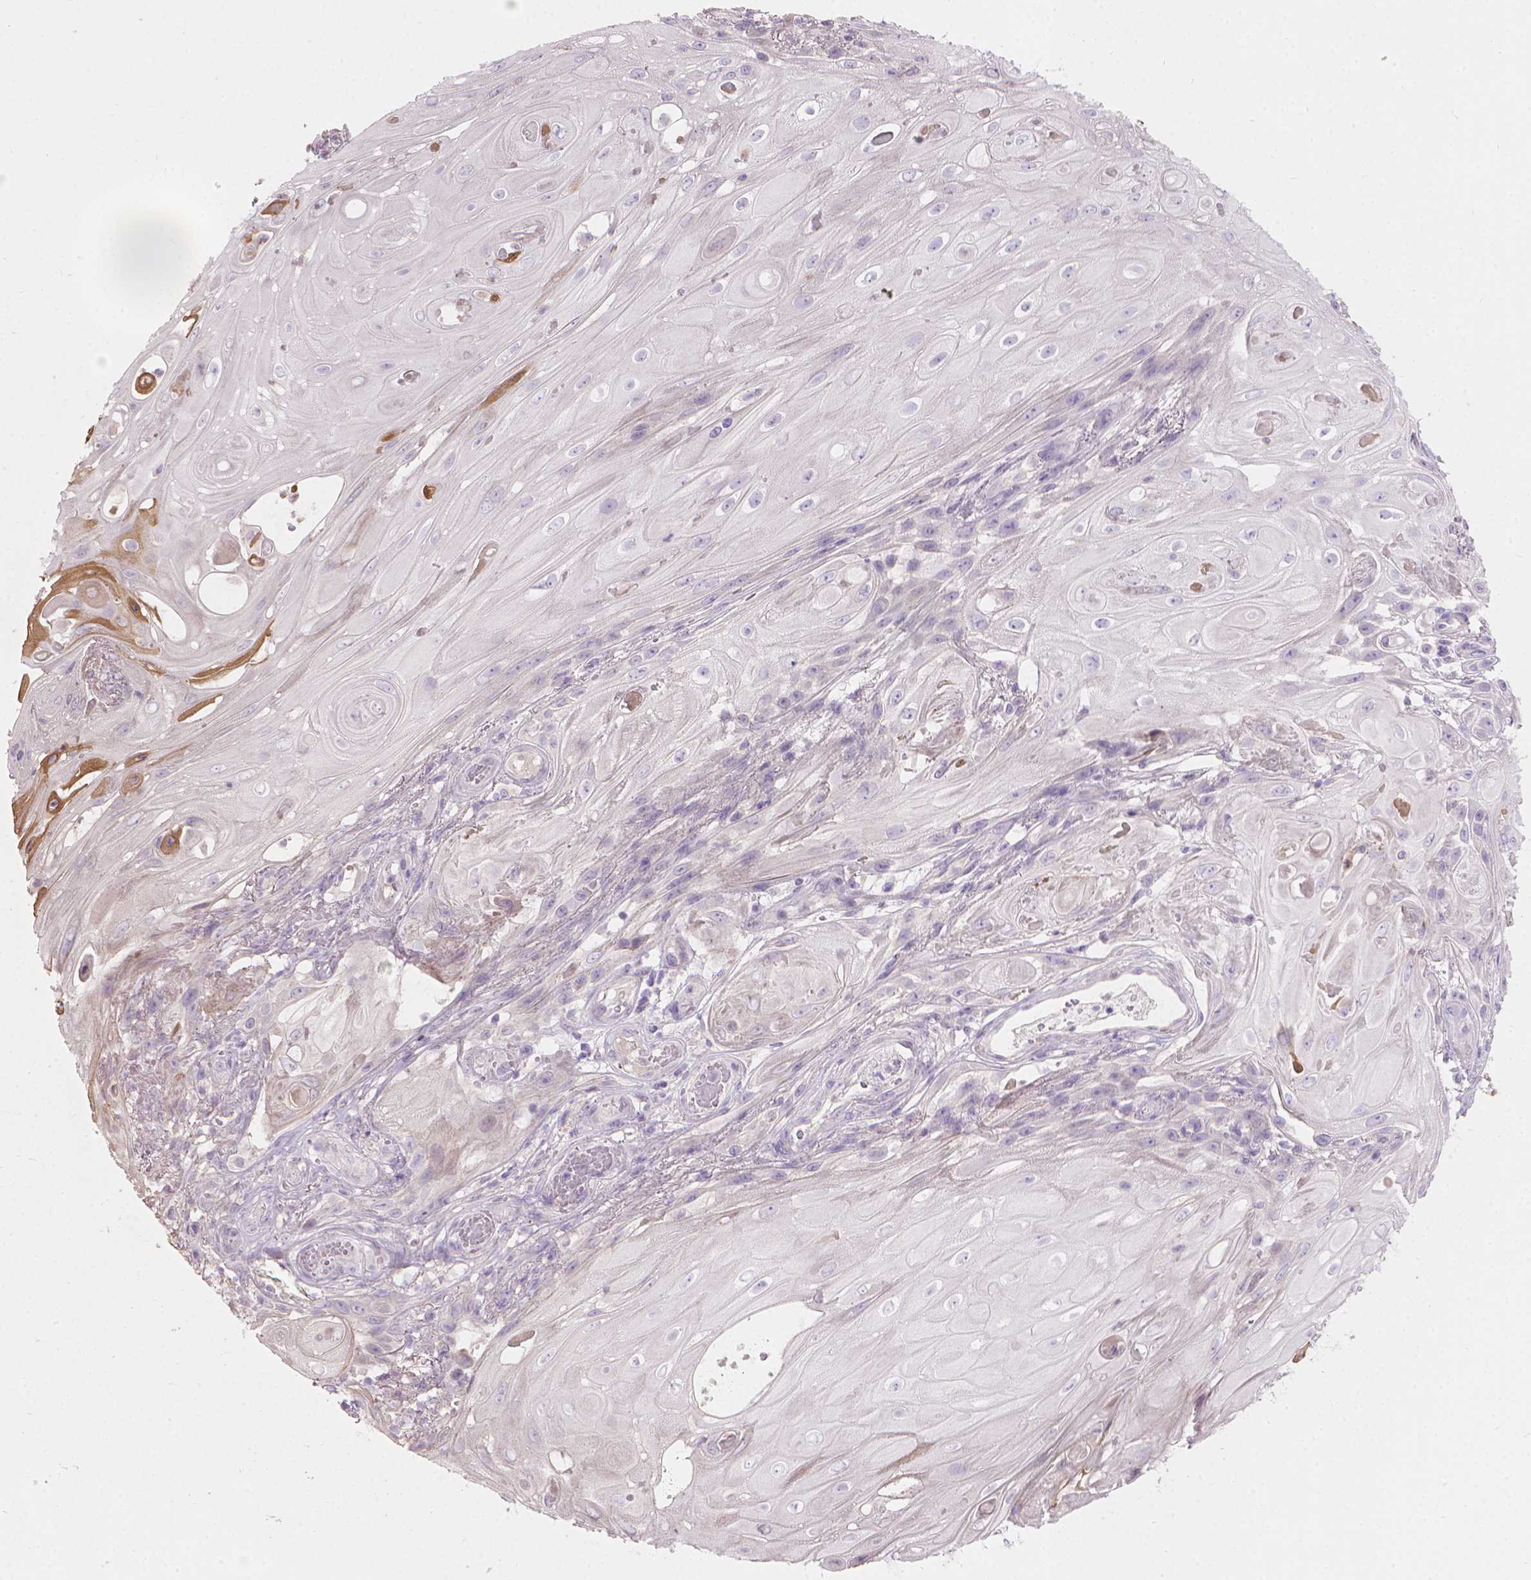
{"staining": {"intensity": "negative", "quantity": "none", "location": "none"}, "tissue": "skin cancer", "cell_type": "Tumor cells", "image_type": "cancer", "snomed": [{"axis": "morphology", "description": "Squamous cell carcinoma, NOS"}, {"axis": "topography", "description": "Skin"}], "caption": "A micrograph of human skin squamous cell carcinoma is negative for staining in tumor cells.", "gene": "CABCOCO1", "patient": {"sex": "male", "age": 62}}